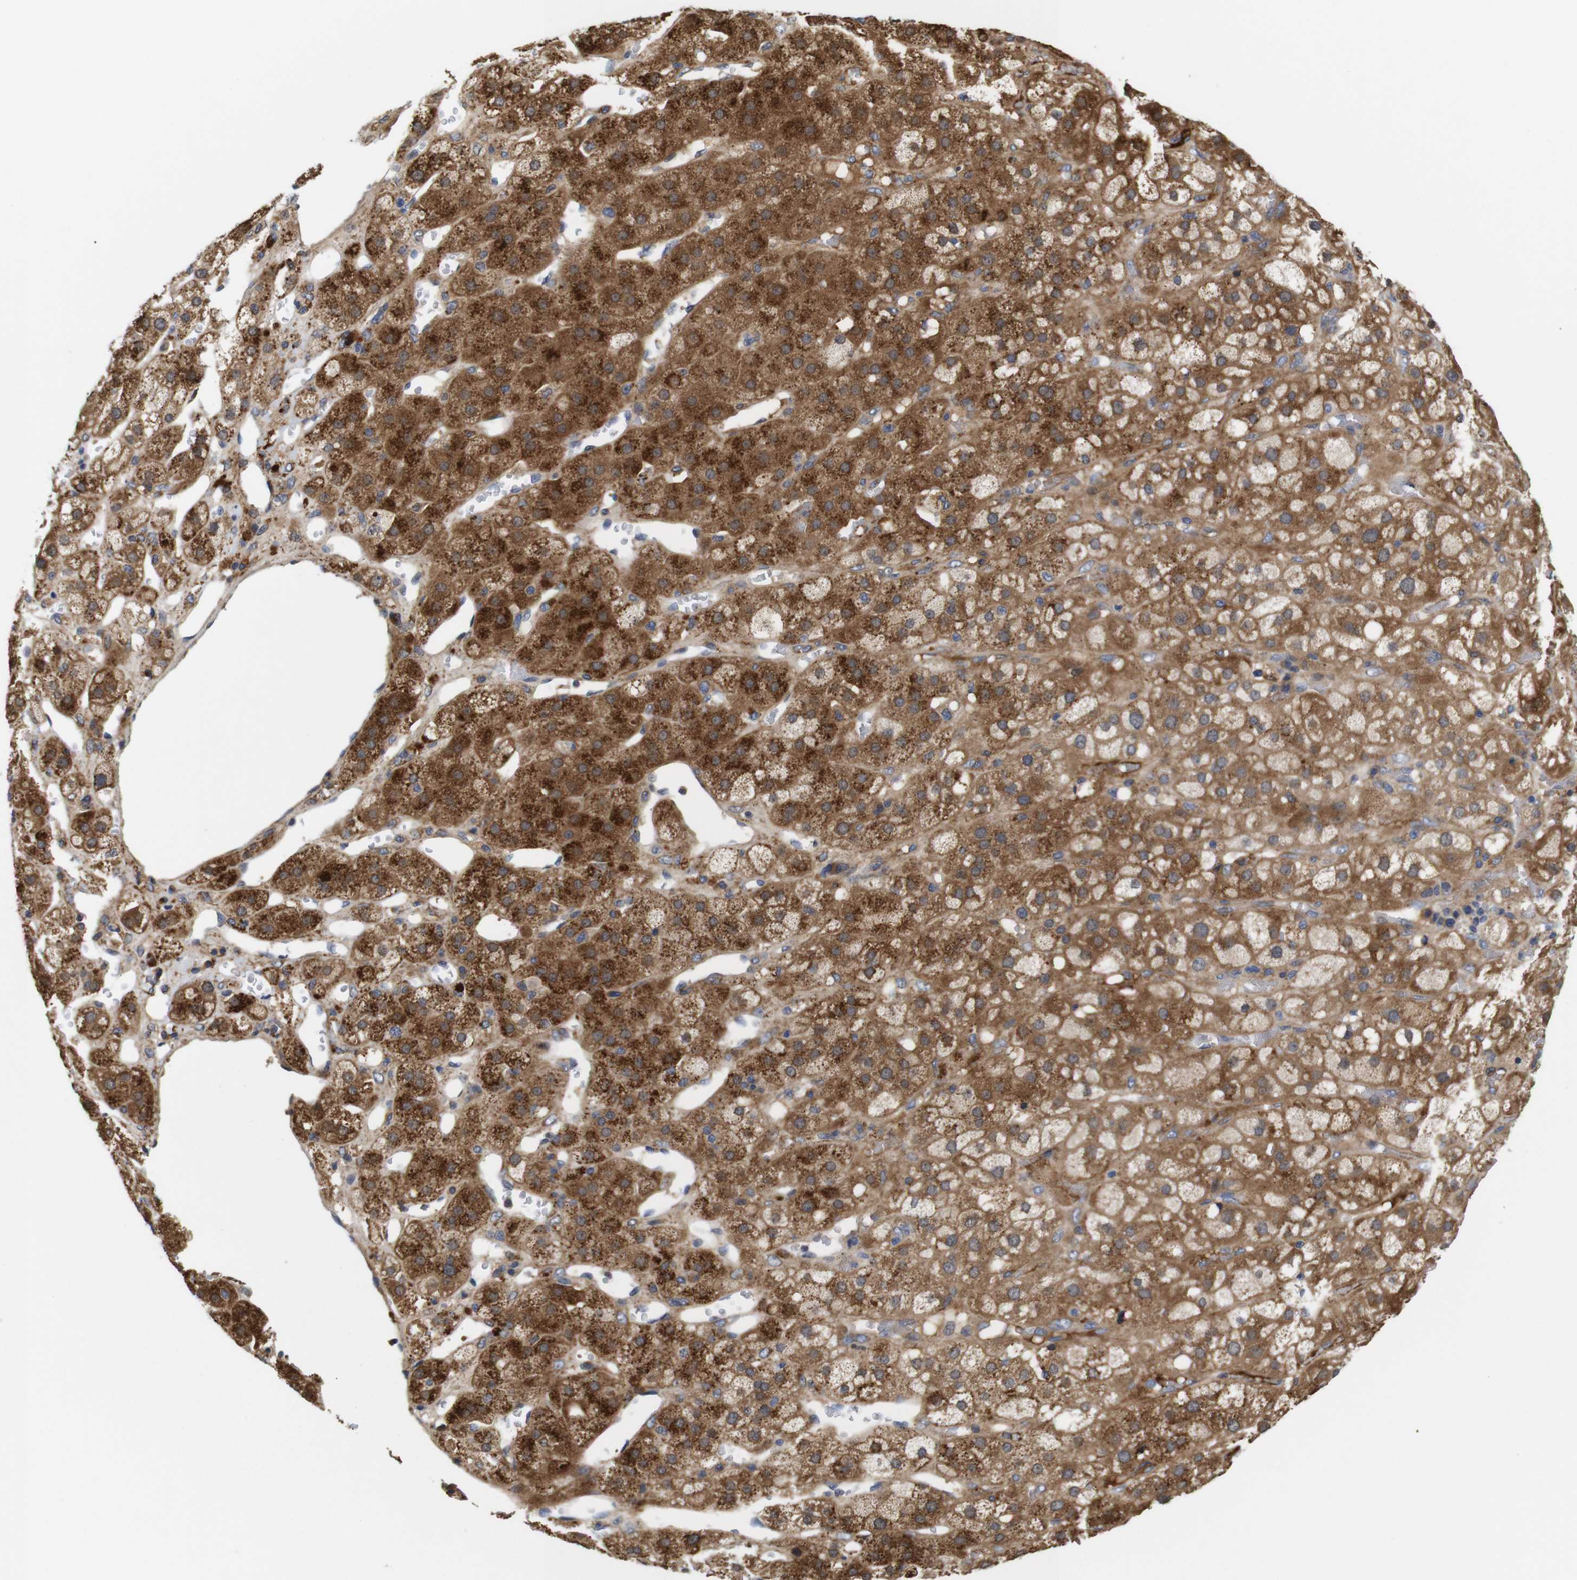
{"staining": {"intensity": "moderate", "quantity": ">75%", "location": "cytoplasmic/membranous"}, "tissue": "adrenal gland", "cell_type": "Glandular cells", "image_type": "normal", "snomed": [{"axis": "morphology", "description": "Normal tissue, NOS"}, {"axis": "topography", "description": "Adrenal gland"}], "caption": "Moderate cytoplasmic/membranous staining for a protein is identified in approximately >75% of glandular cells of unremarkable adrenal gland using IHC.", "gene": "SPRY3", "patient": {"sex": "female", "age": 47}}